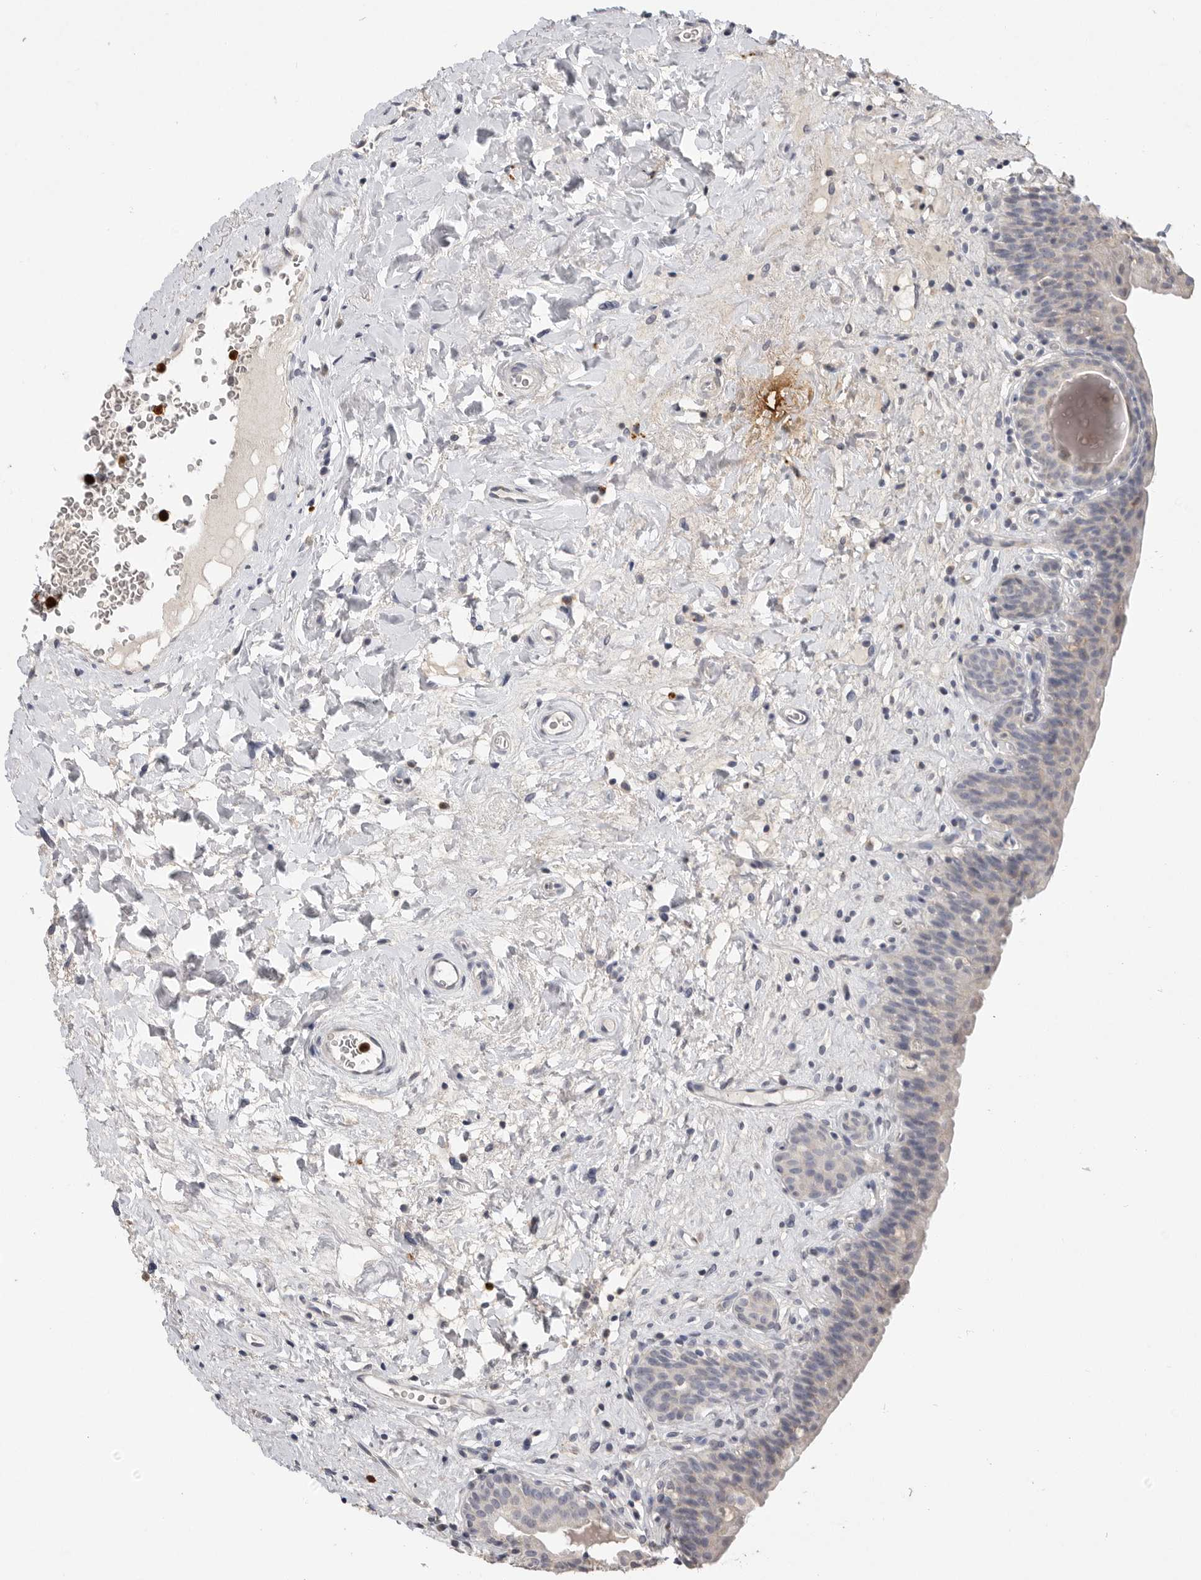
{"staining": {"intensity": "moderate", "quantity": "<25%", "location": "cytoplasmic/membranous"}, "tissue": "urinary bladder", "cell_type": "Urothelial cells", "image_type": "normal", "snomed": [{"axis": "morphology", "description": "Normal tissue, NOS"}, {"axis": "topography", "description": "Urinary bladder"}], "caption": "A high-resolution photomicrograph shows immunohistochemistry (IHC) staining of unremarkable urinary bladder, which displays moderate cytoplasmic/membranous positivity in approximately <25% of urothelial cells.", "gene": "LTBR", "patient": {"sex": "male", "age": 83}}